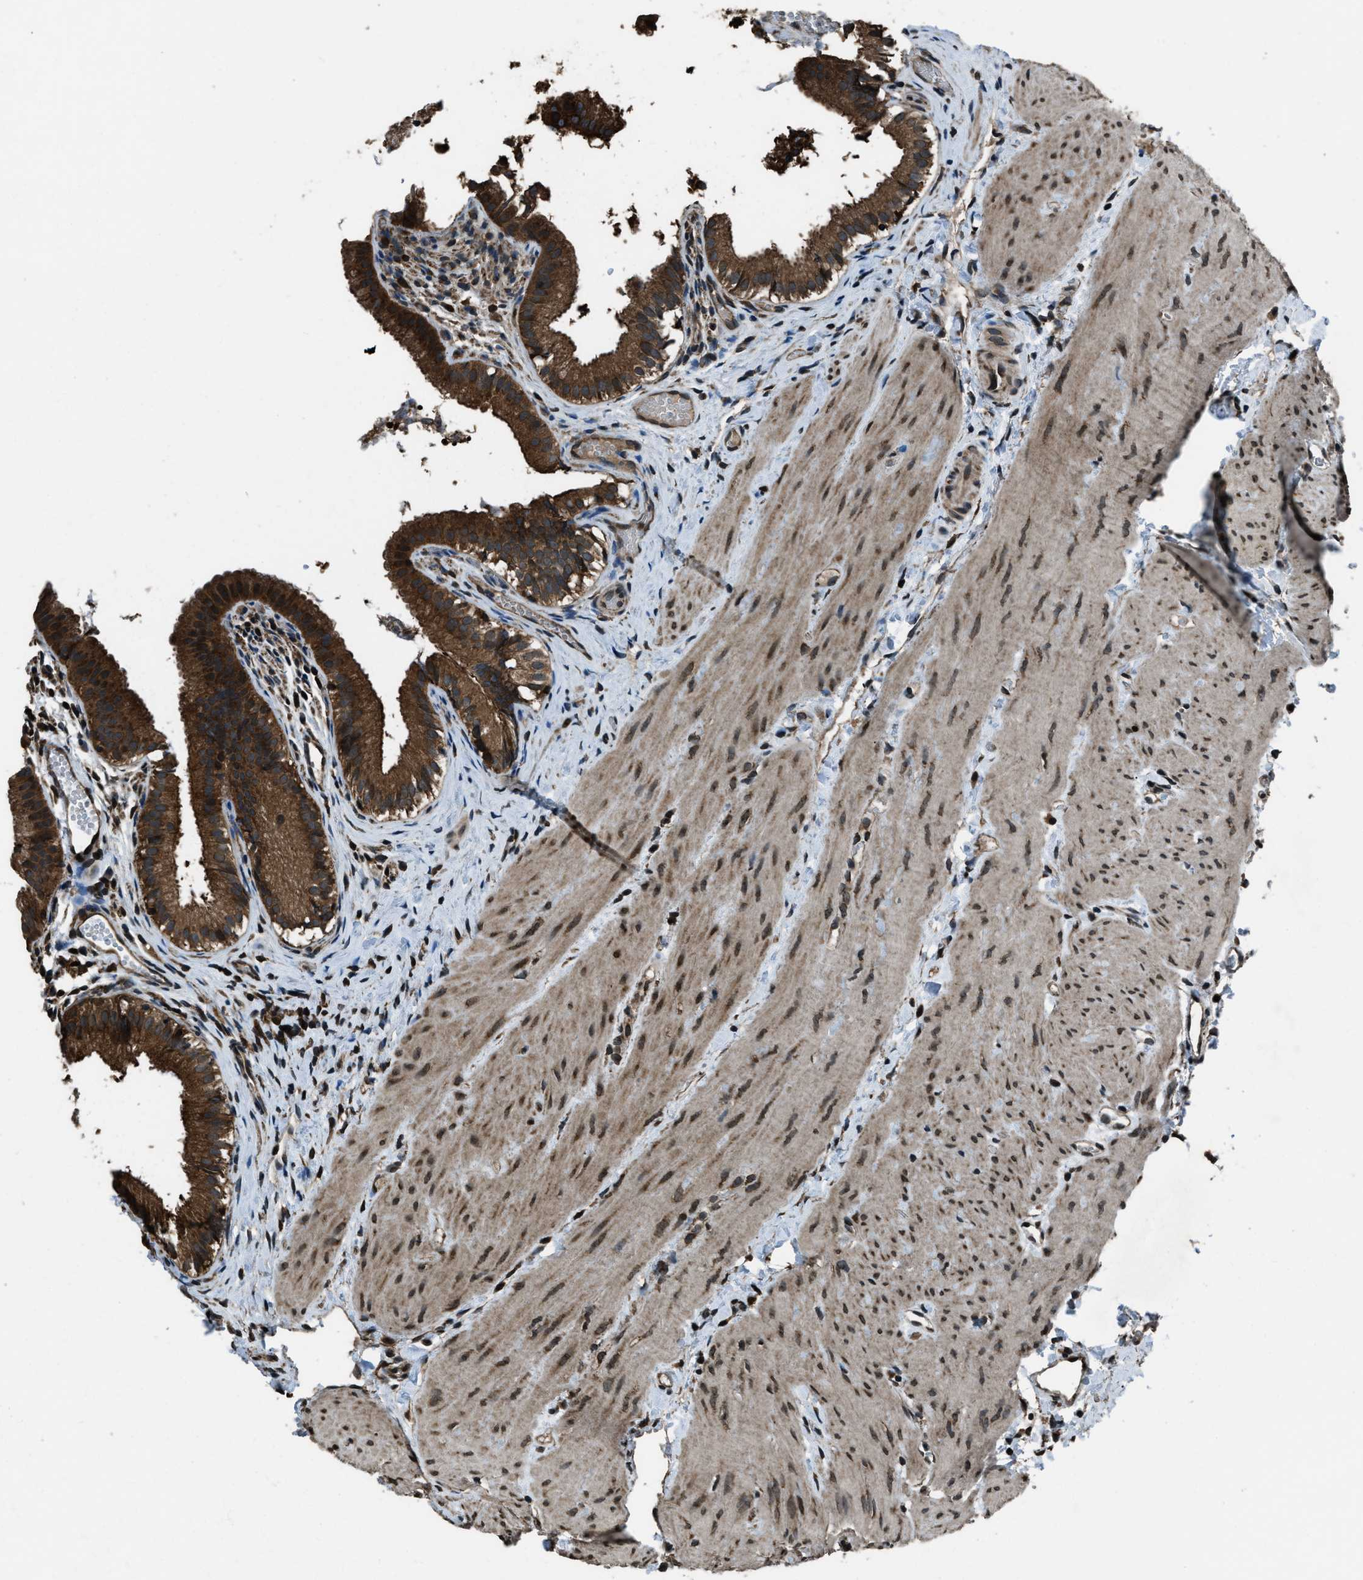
{"staining": {"intensity": "strong", "quantity": ">75%", "location": "cytoplasmic/membranous"}, "tissue": "gallbladder", "cell_type": "Glandular cells", "image_type": "normal", "snomed": [{"axis": "morphology", "description": "Normal tissue, NOS"}, {"axis": "topography", "description": "Gallbladder"}], "caption": "Strong cytoplasmic/membranous protein expression is identified in approximately >75% of glandular cells in gallbladder.", "gene": "TRIM4", "patient": {"sex": "female", "age": 26}}